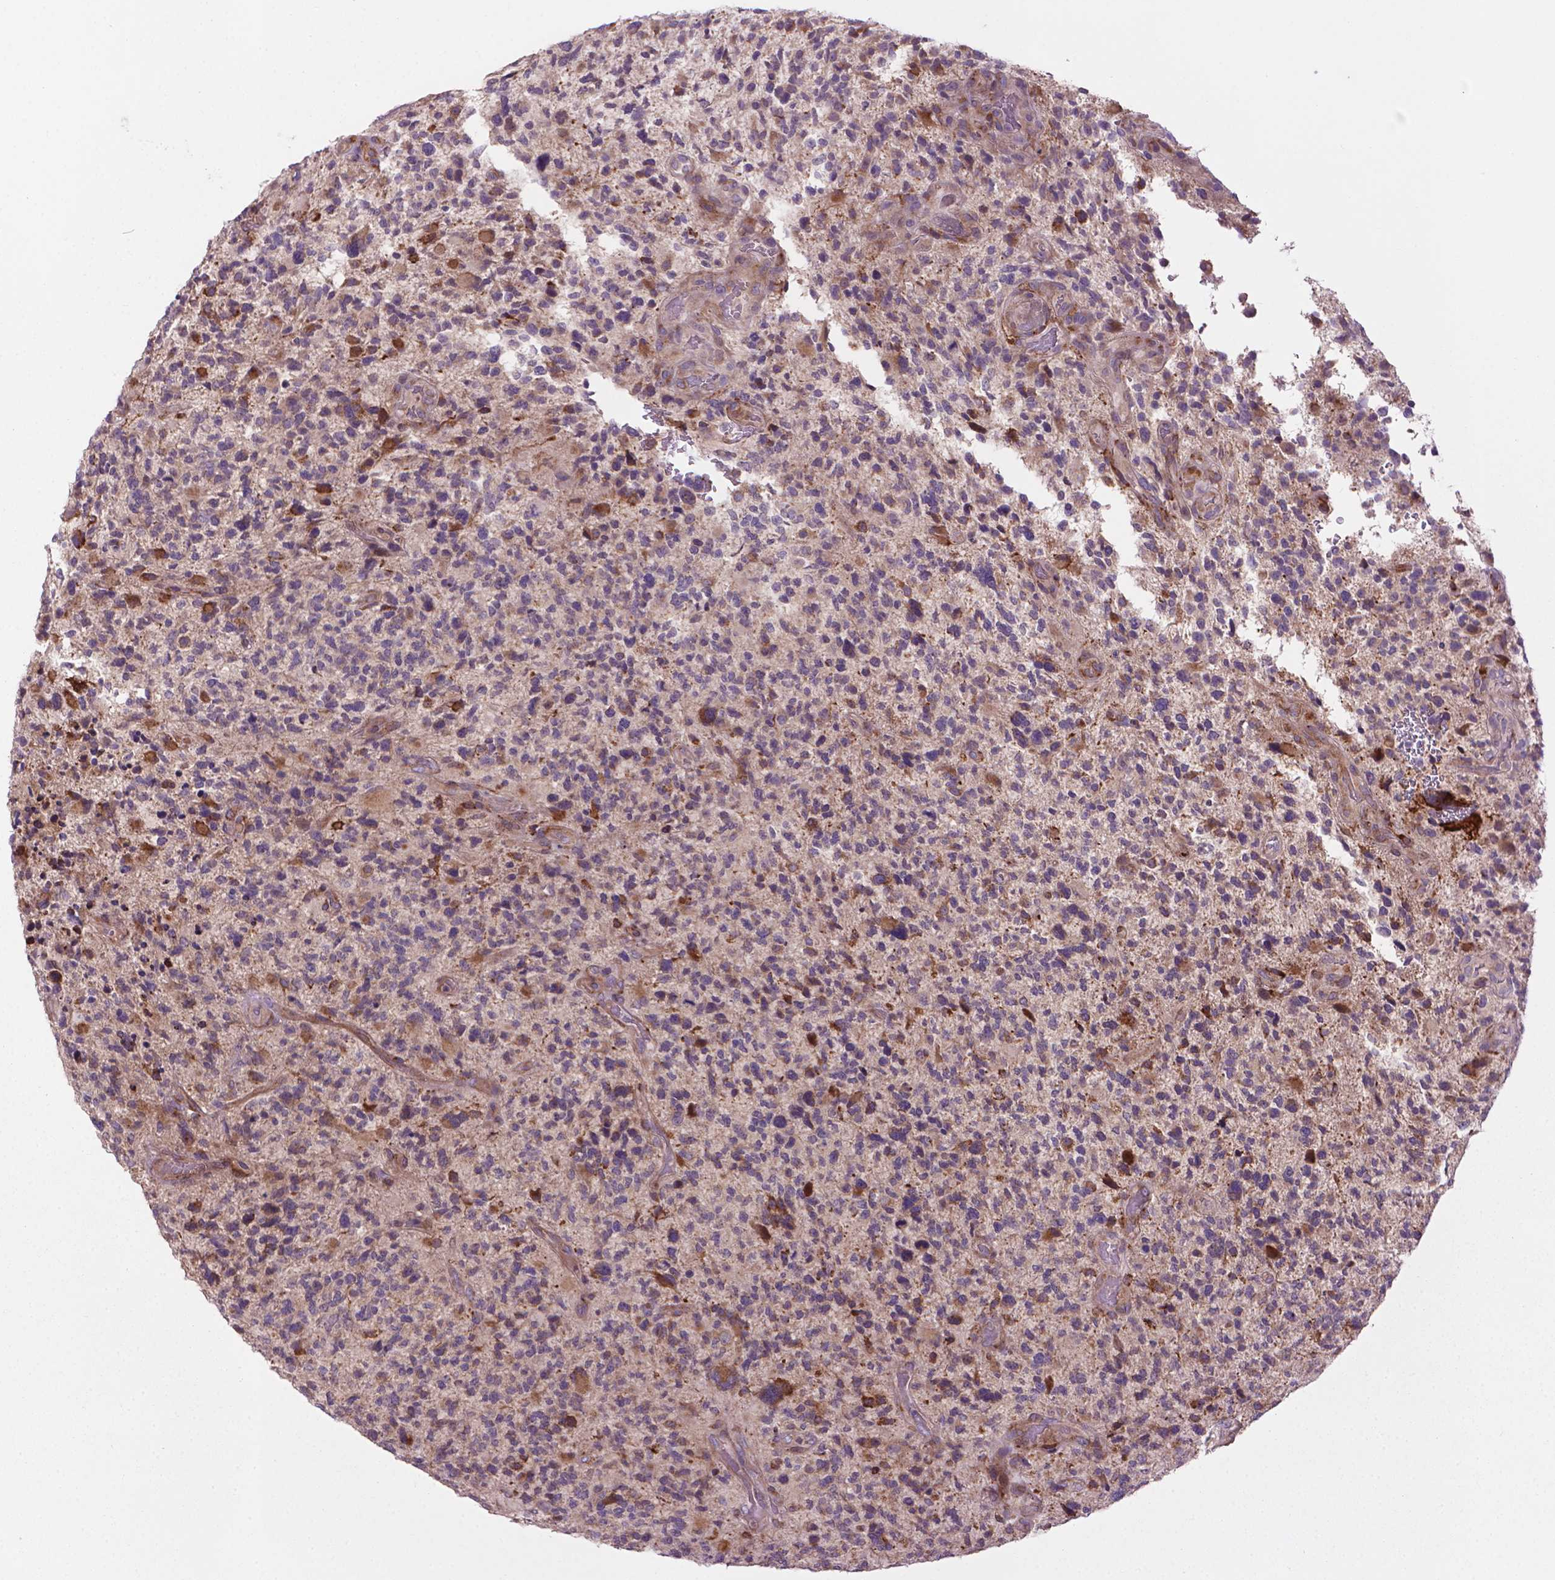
{"staining": {"intensity": "weak", "quantity": "<25%", "location": "cytoplasmic/membranous"}, "tissue": "glioma", "cell_type": "Tumor cells", "image_type": "cancer", "snomed": [{"axis": "morphology", "description": "Glioma, malignant, High grade"}, {"axis": "topography", "description": "Brain"}], "caption": "Protein analysis of malignant glioma (high-grade) demonstrates no significant expression in tumor cells.", "gene": "MYH14", "patient": {"sex": "female", "age": 71}}